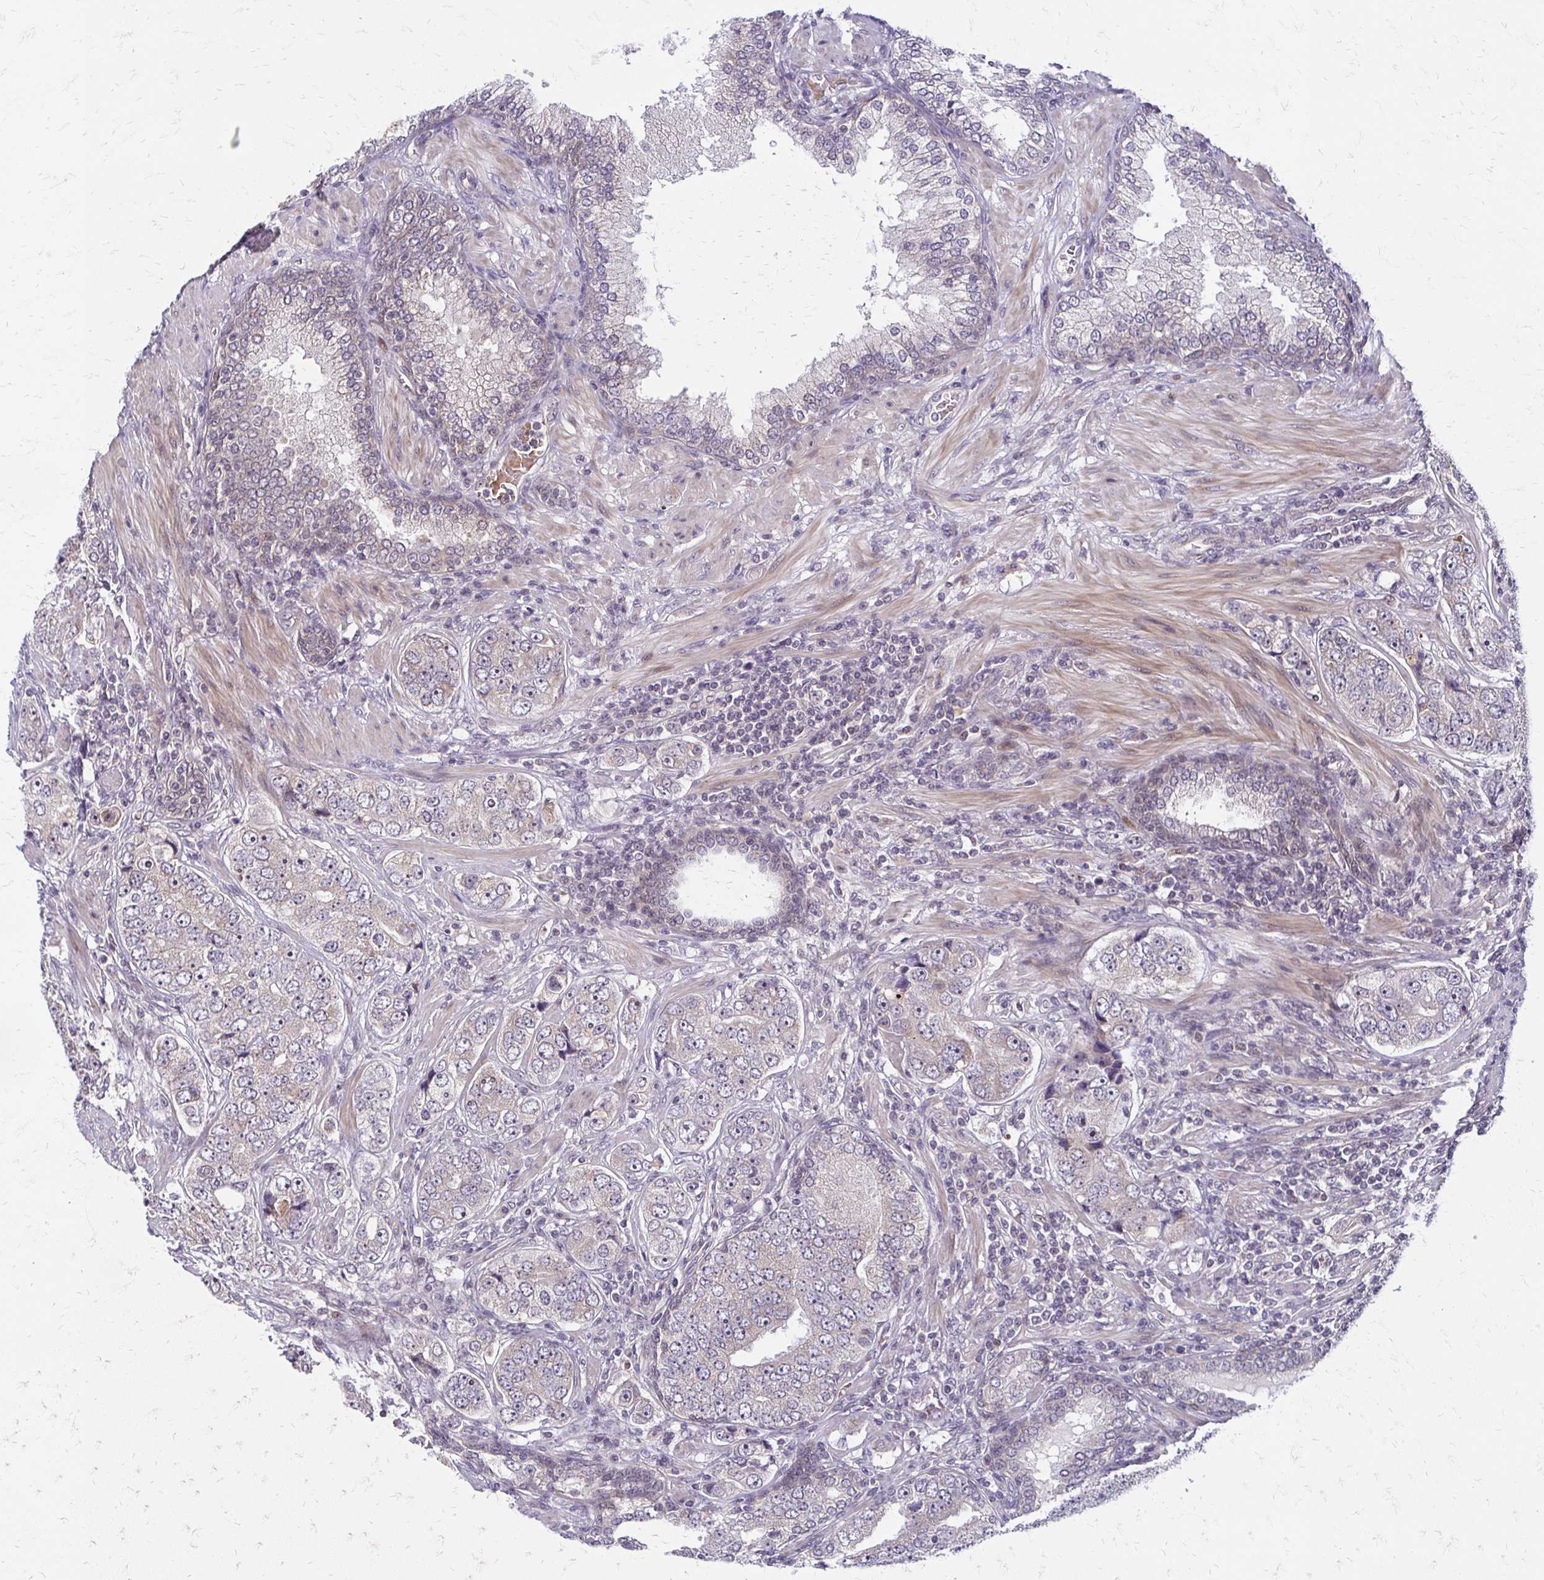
{"staining": {"intensity": "negative", "quantity": "none", "location": "none"}, "tissue": "prostate cancer", "cell_type": "Tumor cells", "image_type": "cancer", "snomed": [{"axis": "morphology", "description": "Adenocarcinoma, High grade"}, {"axis": "topography", "description": "Prostate"}], "caption": "Histopathology image shows no protein expression in tumor cells of prostate adenocarcinoma (high-grade) tissue.", "gene": "TRIR", "patient": {"sex": "male", "age": 60}}